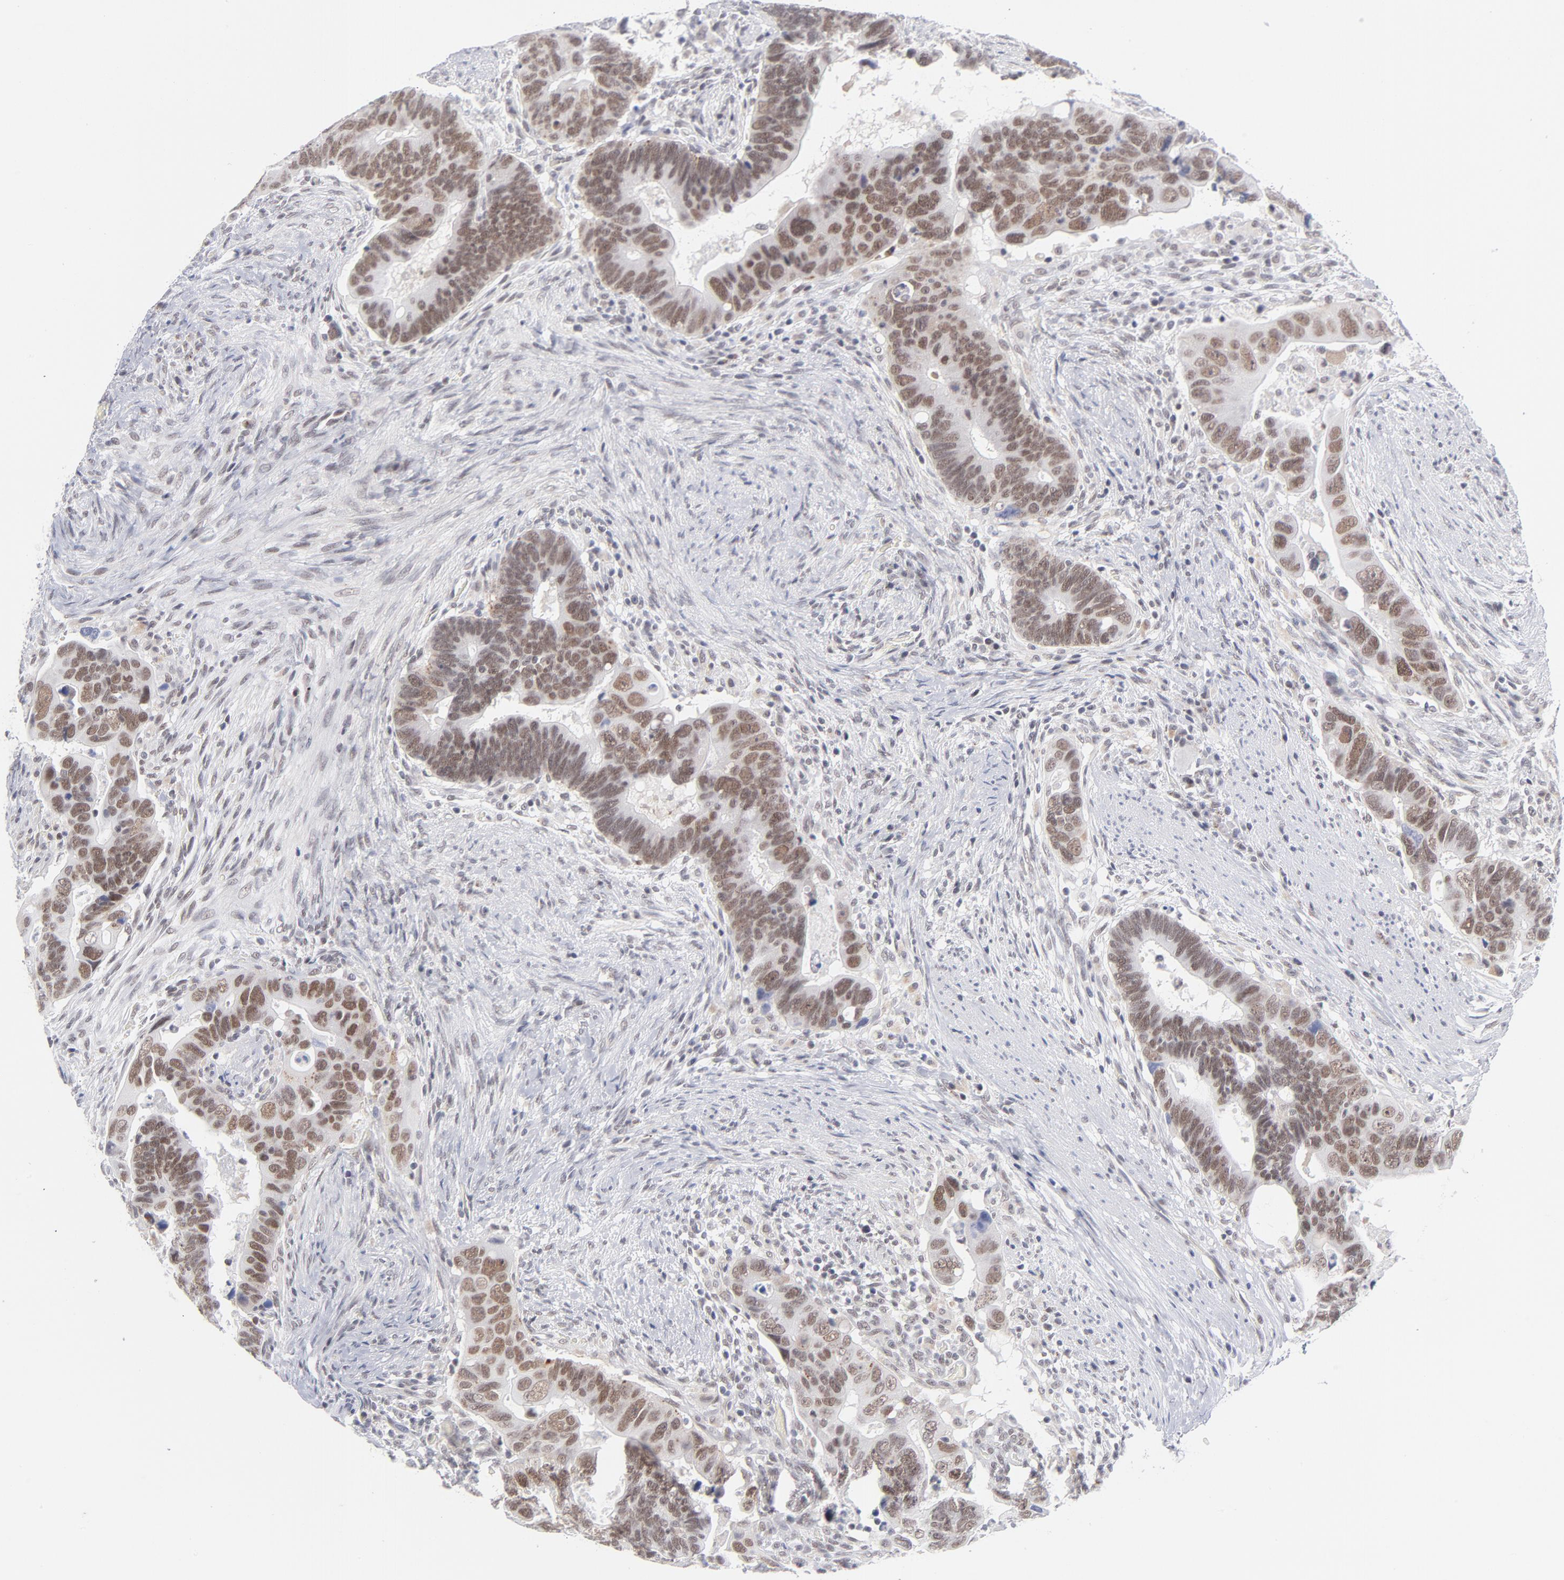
{"staining": {"intensity": "moderate", "quantity": ">75%", "location": "nuclear"}, "tissue": "colorectal cancer", "cell_type": "Tumor cells", "image_type": "cancer", "snomed": [{"axis": "morphology", "description": "Adenocarcinoma, NOS"}, {"axis": "topography", "description": "Rectum"}], "caption": "Human colorectal cancer stained with a brown dye displays moderate nuclear positive staining in approximately >75% of tumor cells.", "gene": "BAP1", "patient": {"sex": "male", "age": 53}}